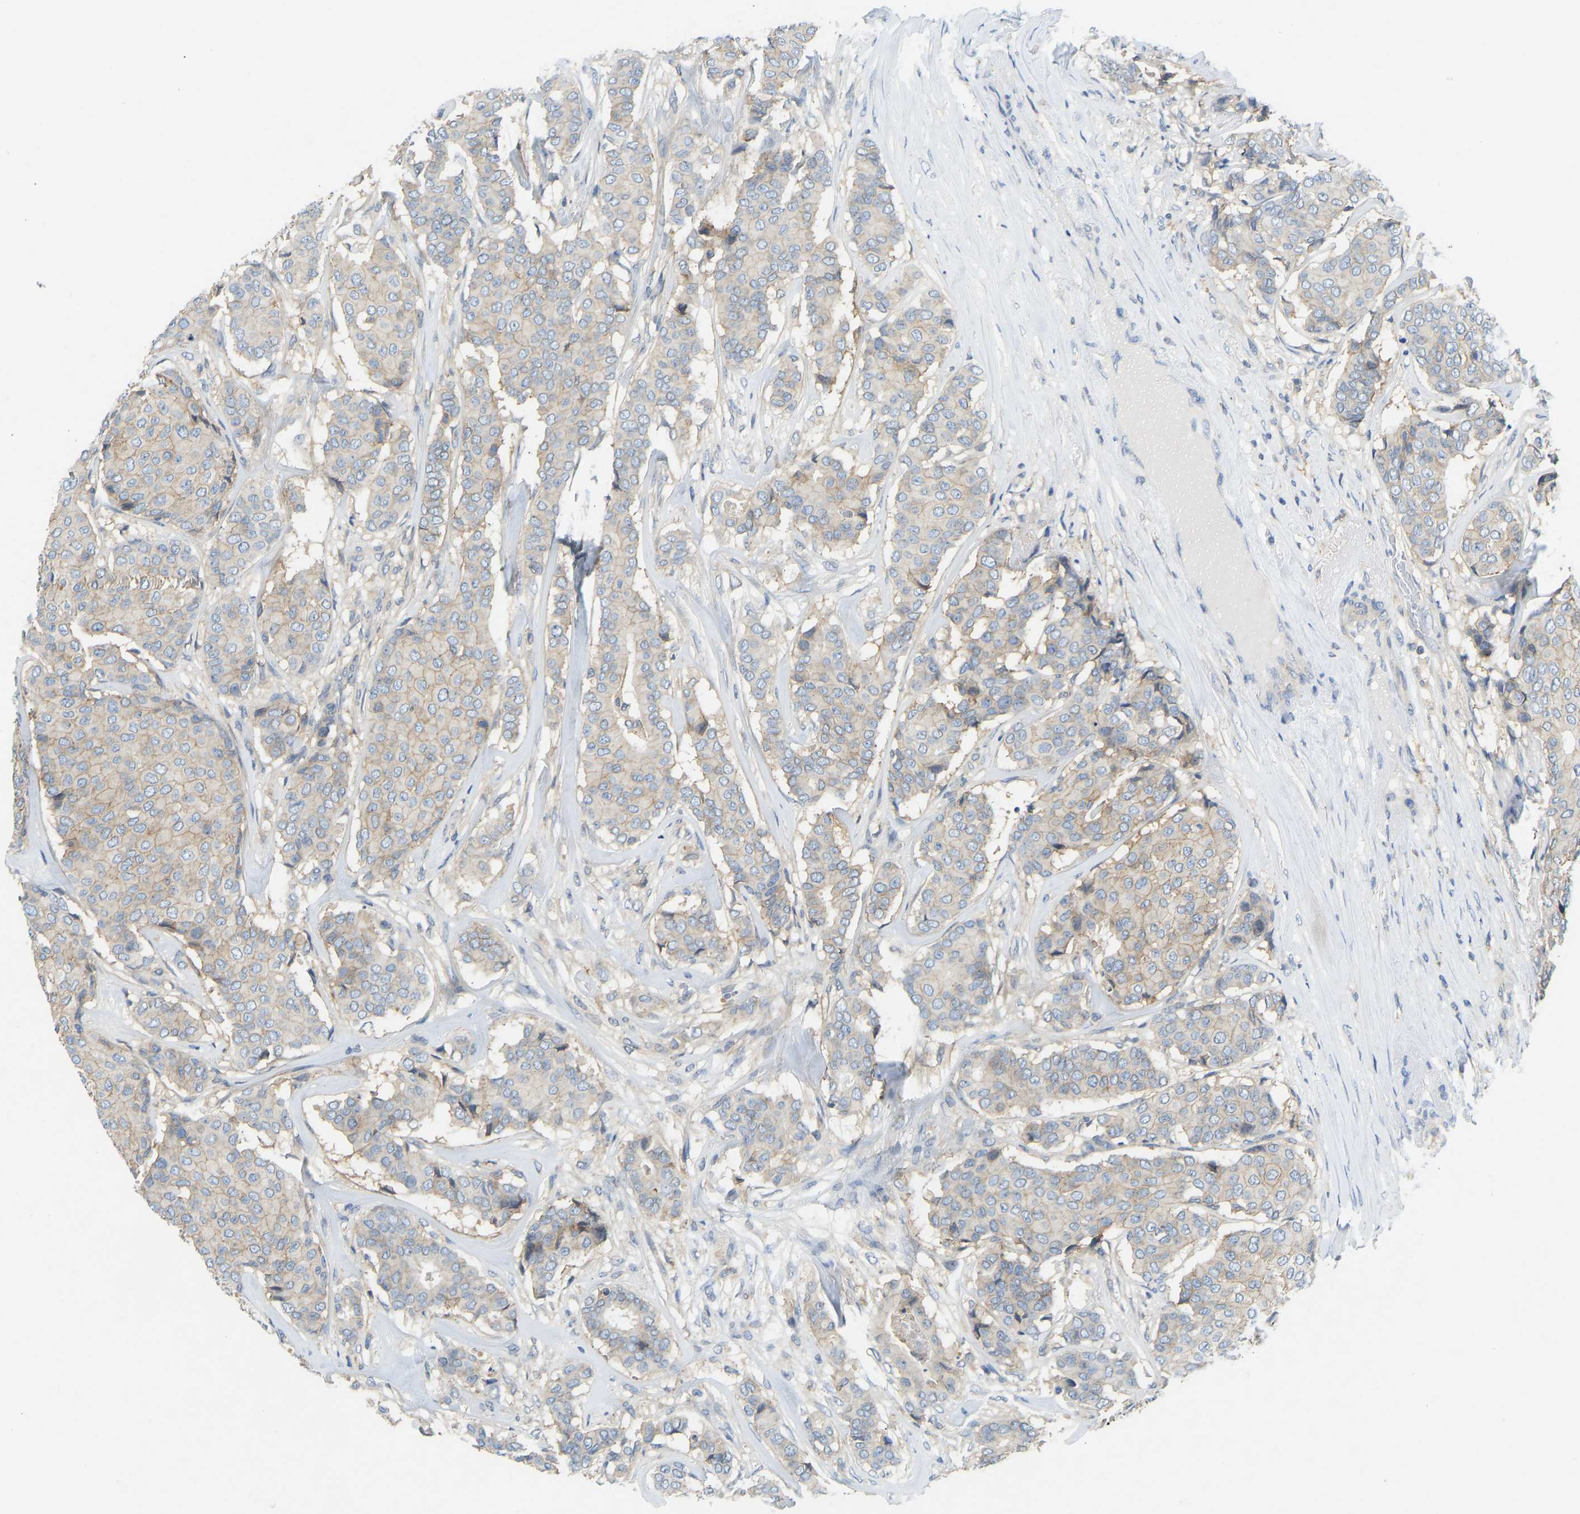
{"staining": {"intensity": "weak", "quantity": "25%-75%", "location": "cytoplasmic/membranous"}, "tissue": "breast cancer", "cell_type": "Tumor cells", "image_type": "cancer", "snomed": [{"axis": "morphology", "description": "Duct carcinoma"}, {"axis": "topography", "description": "Breast"}], "caption": "High-power microscopy captured an immunohistochemistry (IHC) image of intraductal carcinoma (breast), revealing weak cytoplasmic/membranous positivity in about 25%-75% of tumor cells.", "gene": "NDRG3", "patient": {"sex": "female", "age": 75}}